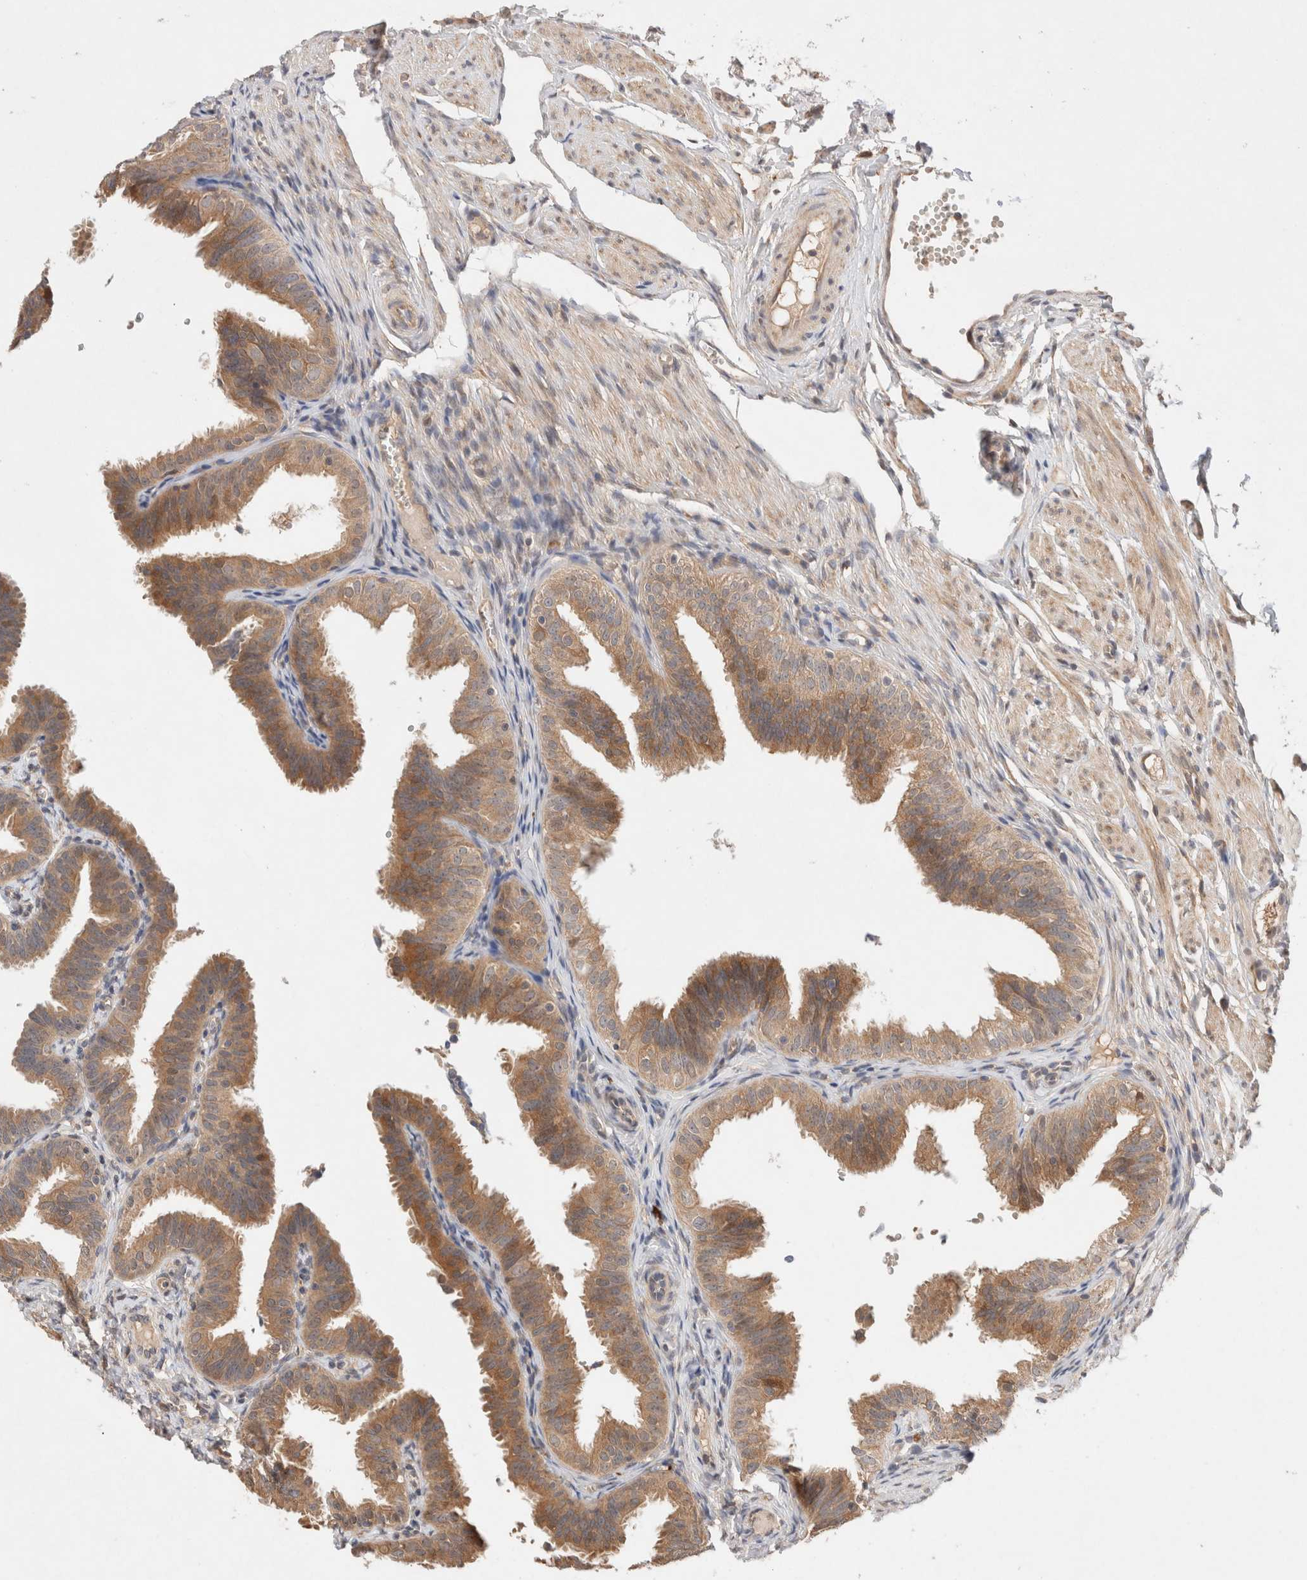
{"staining": {"intensity": "moderate", "quantity": ">75%", "location": "cytoplasmic/membranous"}, "tissue": "fallopian tube", "cell_type": "Glandular cells", "image_type": "normal", "snomed": [{"axis": "morphology", "description": "Normal tissue, NOS"}, {"axis": "topography", "description": "Fallopian tube"}], "caption": "A medium amount of moderate cytoplasmic/membranous expression is appreciated in approximately >75% of glandular cells in unremarkable fallopian tube.", "gene": "KLHL20", "patient": {"sex": "female", "age": 35}}